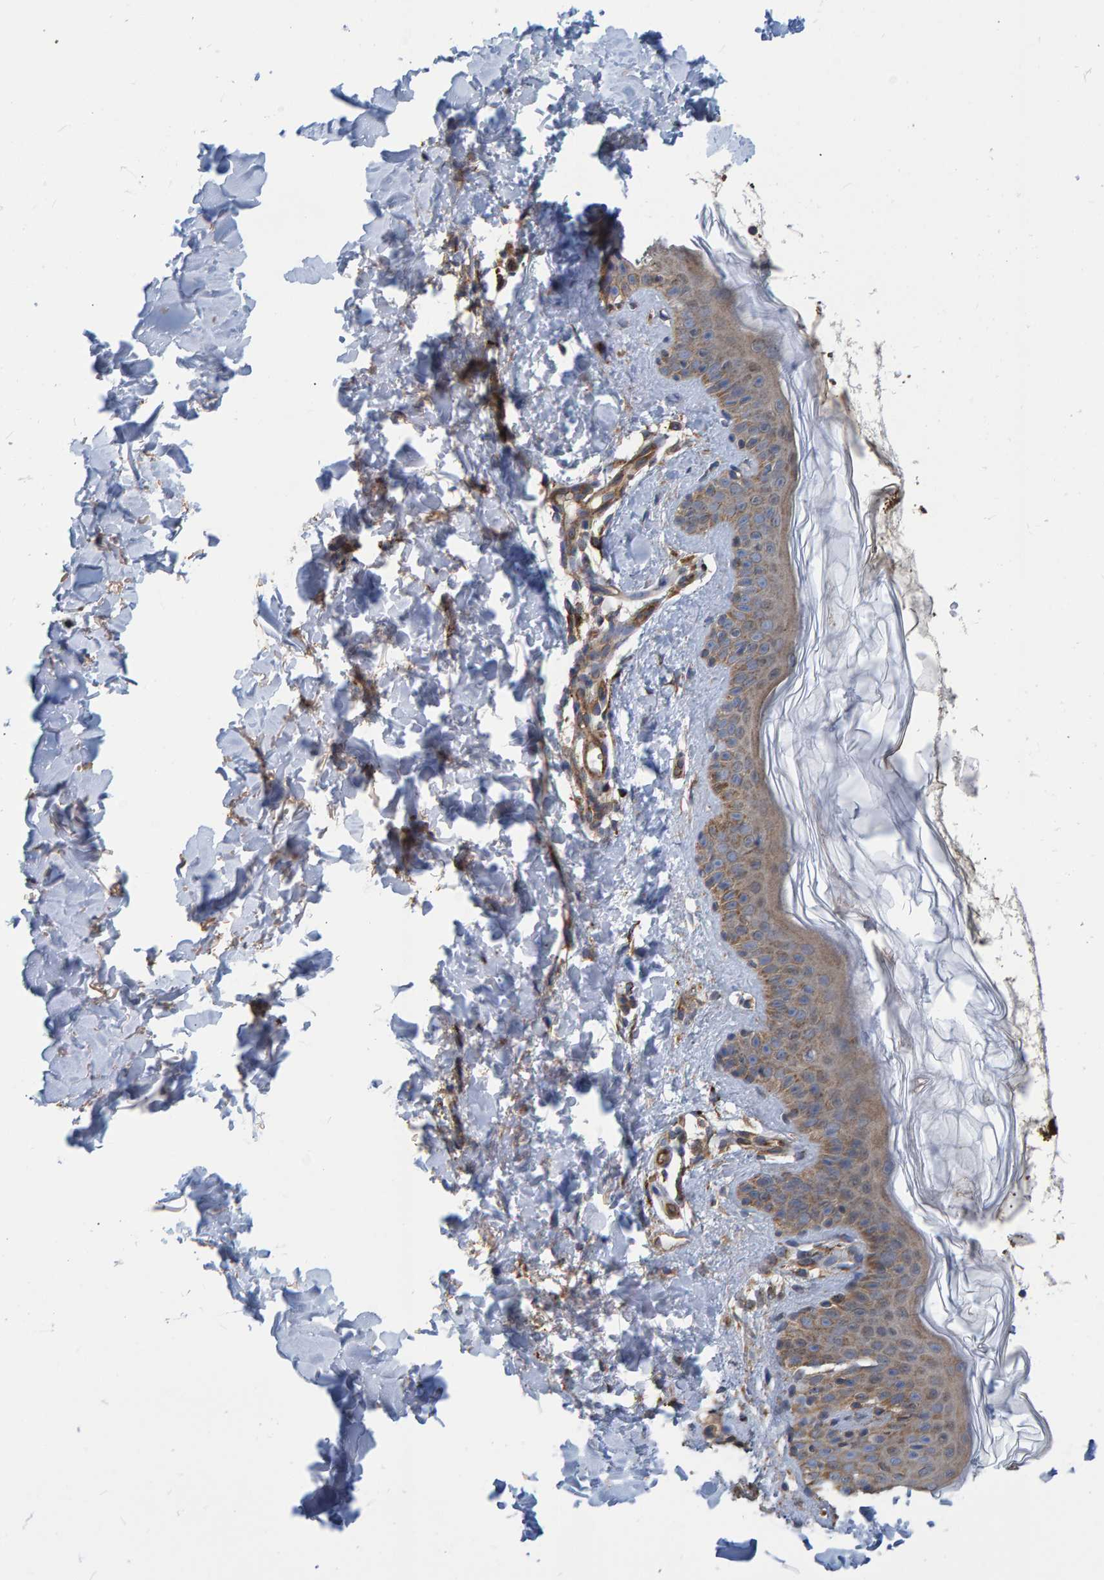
{"staining": {"intensity": "negative", "quantity": "none", "location": "none"}, "tissue": "skin", "cell_type": "Fibroblasts", "image_type": "normal", "snomed": [{"axis": "morphology", "description": "Normal tissue, NOS"}, {"axis": "topography", "description": "Skin"}], "caption": "IHC of unremarkable skin displays no staining in fibroblasts. Nuclei are stained in blue.", "gene": "LRSAM1", "patient": {"sex": "male", "age": 40}}